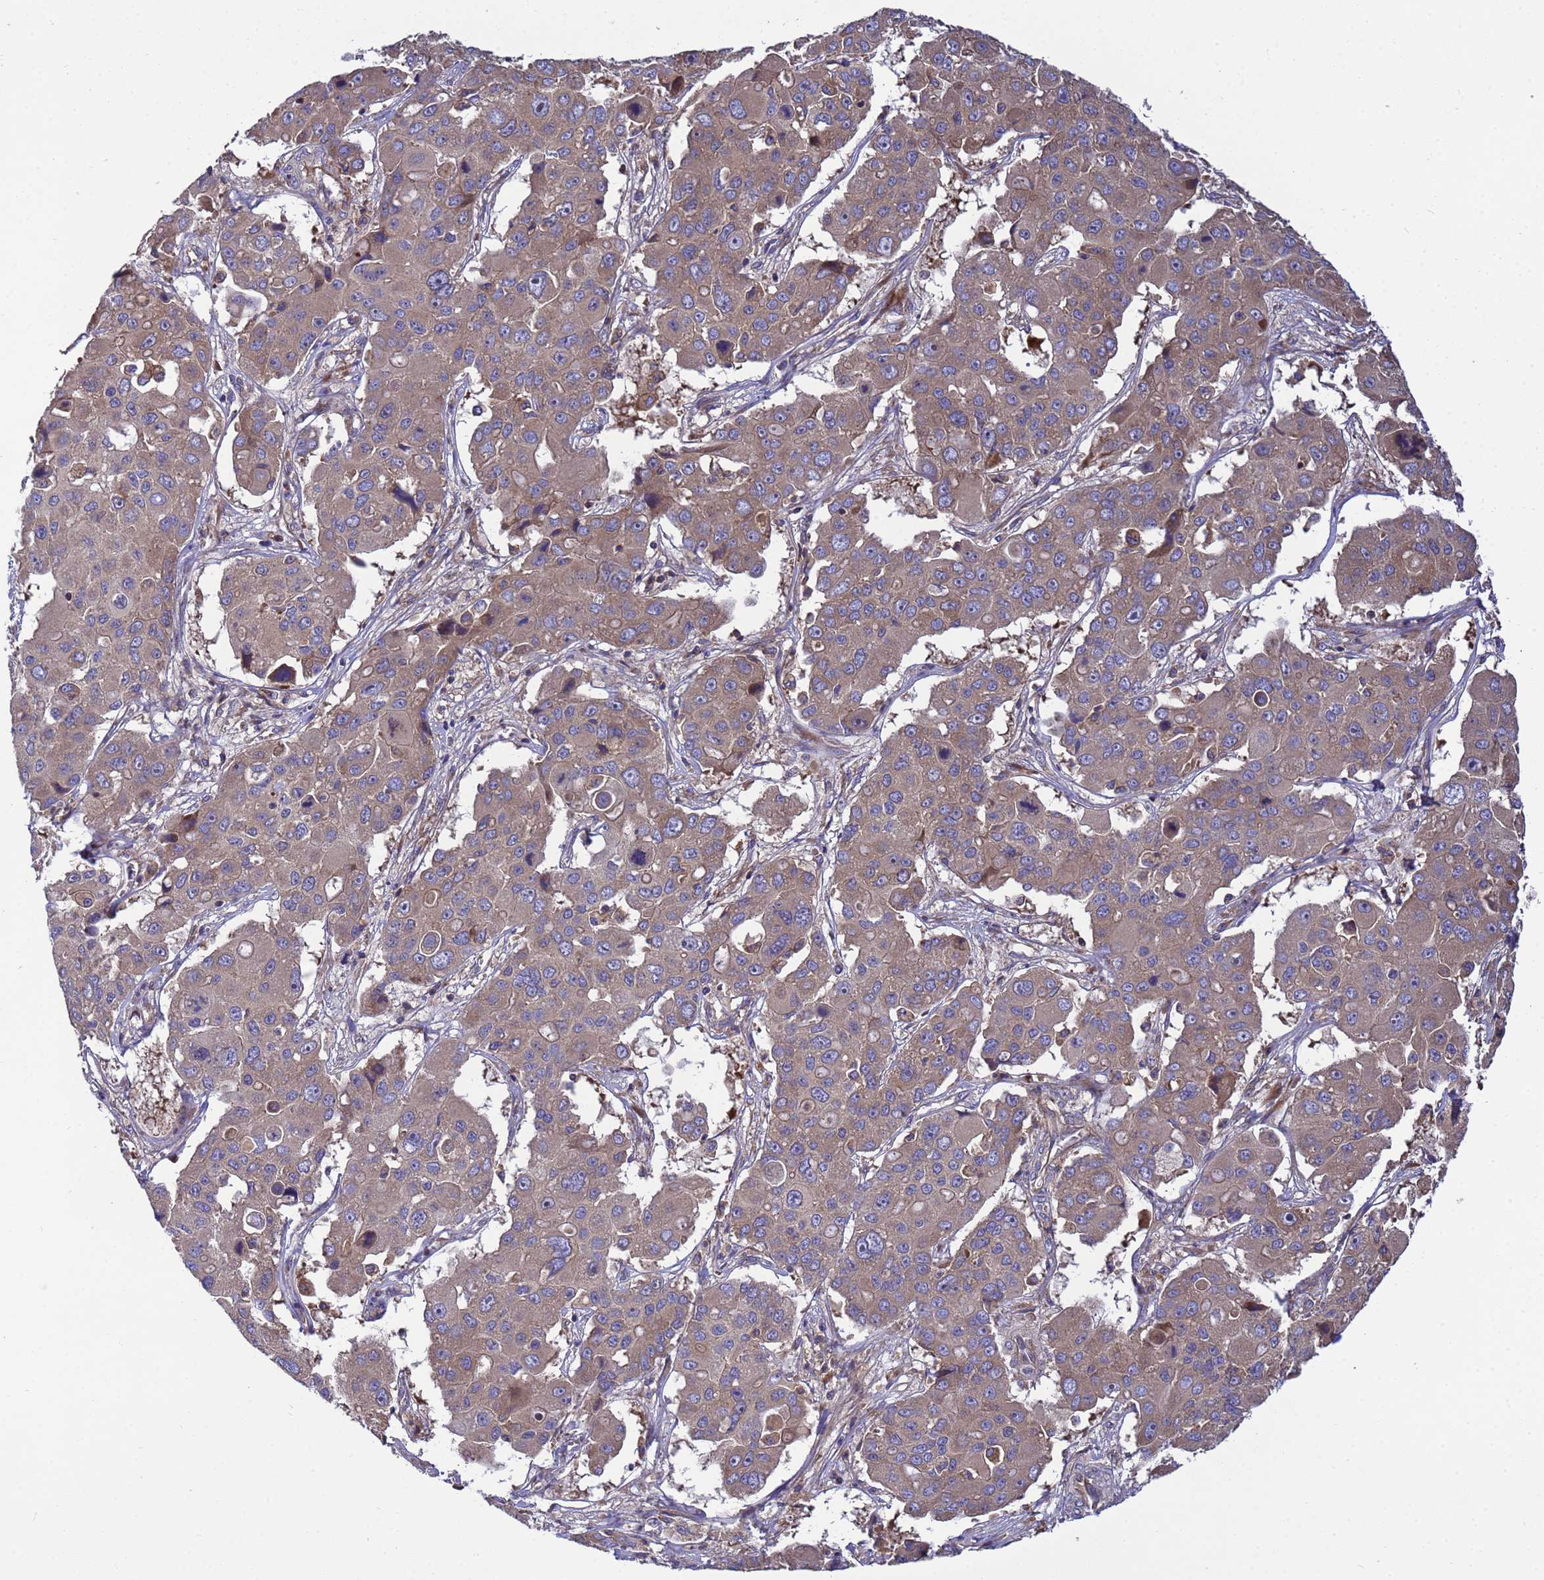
{"staining": {"intensity": "weak", "quantity": ">75%", "location": "cytoplasmic/membranous"}, "tissue": "liver cancer", "cell_type": "Tumor cells", "image_type": "cancer", "snomed": [{"axis": "morphology", "description": "Cholangiocarcinoma"}, {"axis": "topography", "description": "Liver"}], "caption": "An image of human liver cancer (cholangiocarcinoma) stained for a protein displays weak cytoplasmic/membranous brown staining in tumor cells.", "gene": "BECN1", "patient": {"sex": "male", "age": 67}}